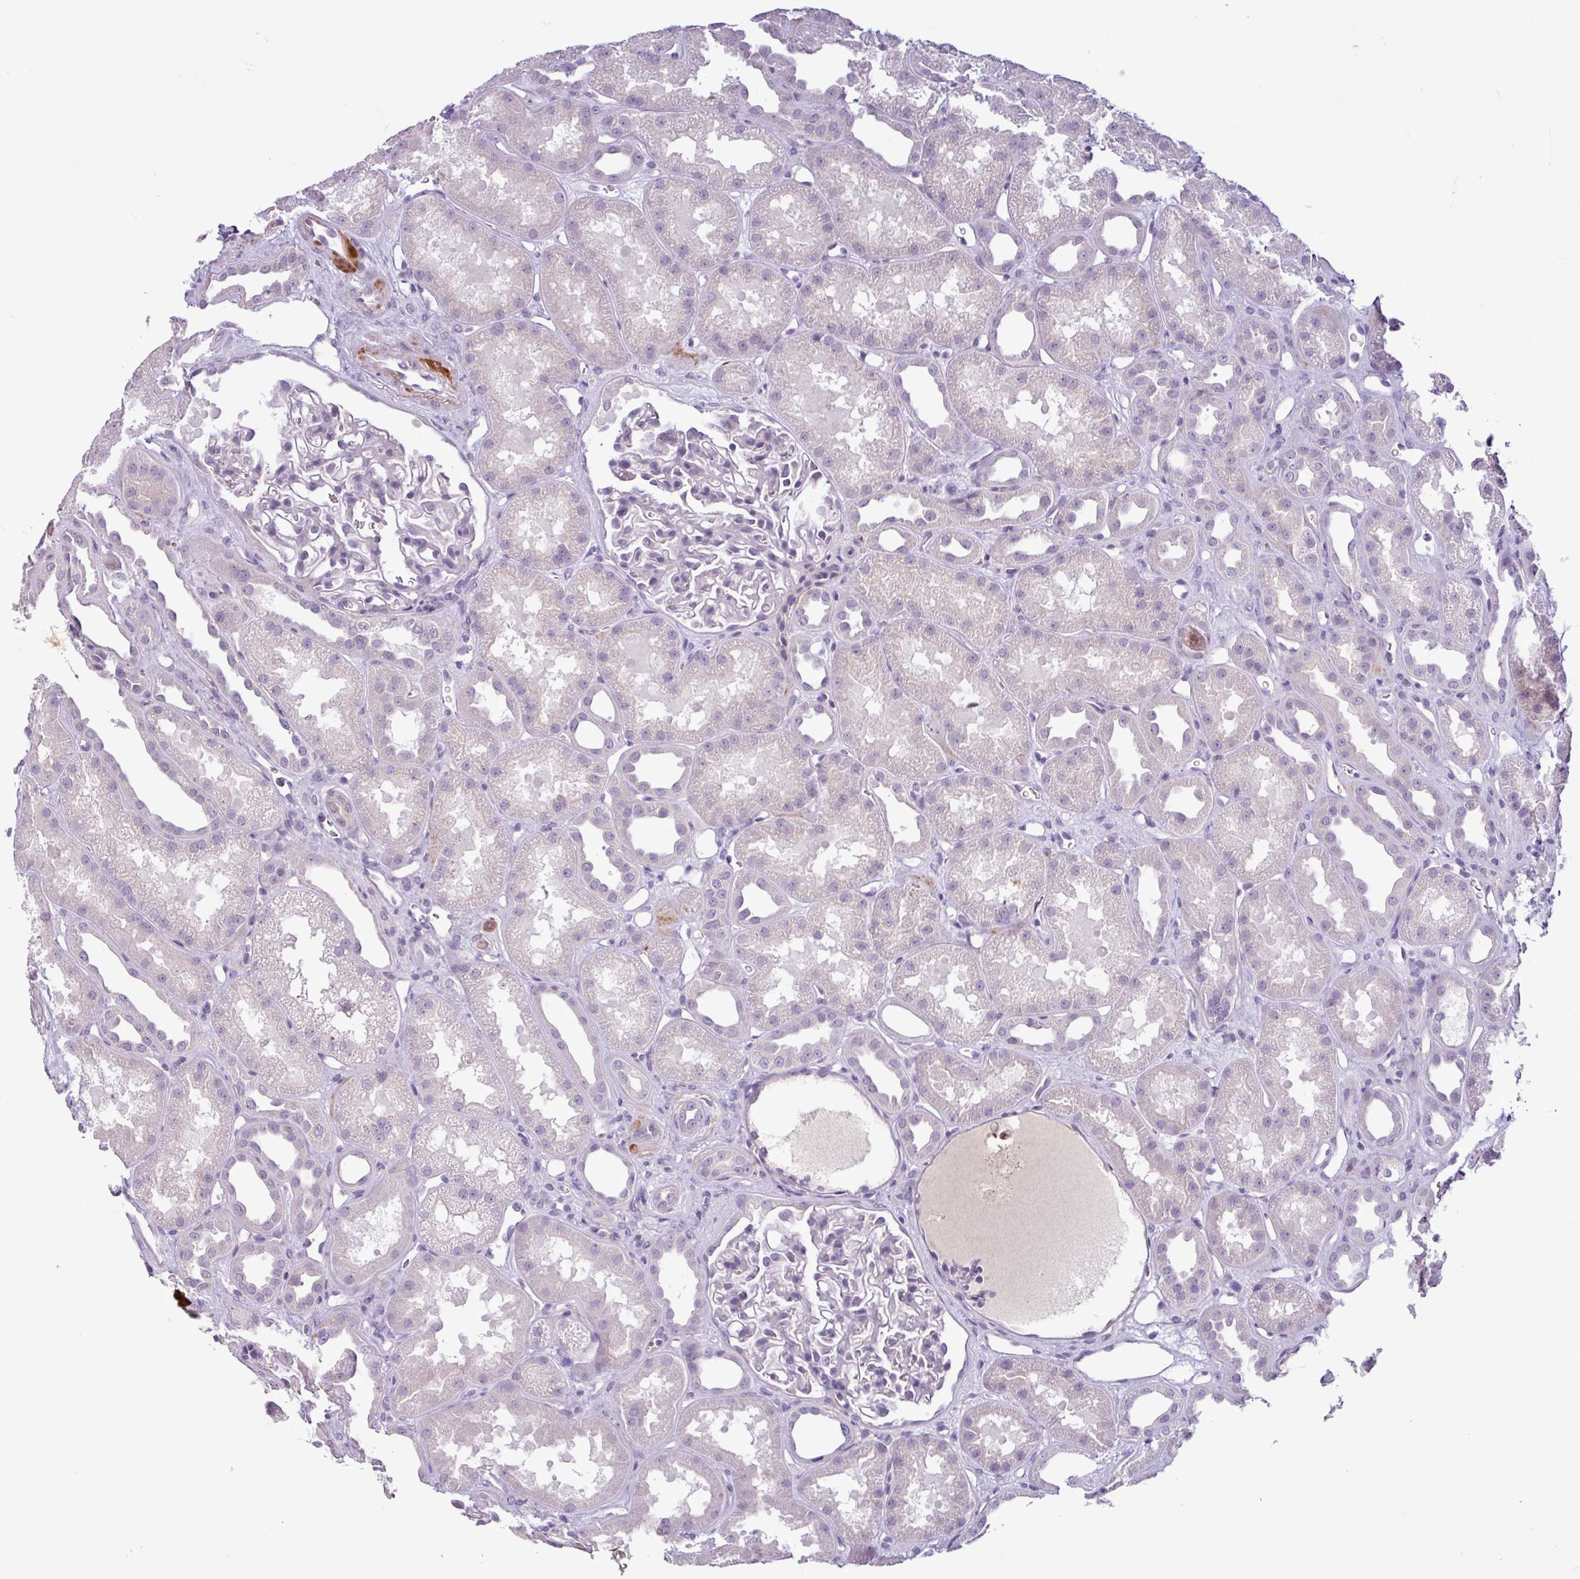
{"staining": {"intensity": "negative", "quantity": "none", "location": "none"}, "tissue": "kidney", "cell_type": "Cells in glomeruli", "image_type": "normal", "snomed": [{"axis": "morphology", "description": "Normal tissue, NOS"}, {"axis": "topography", "description": "Kidney"}], "caption": "A micrograph of kidney stained for a protein demonstrates no brown staining in cells in glomeruli. The staining is performed using DAB brown chromogen with nuclei counter-stained in using hematoxylin.", "gene": "C9orf24", "patient": {"sex": "male", "age": 61}}